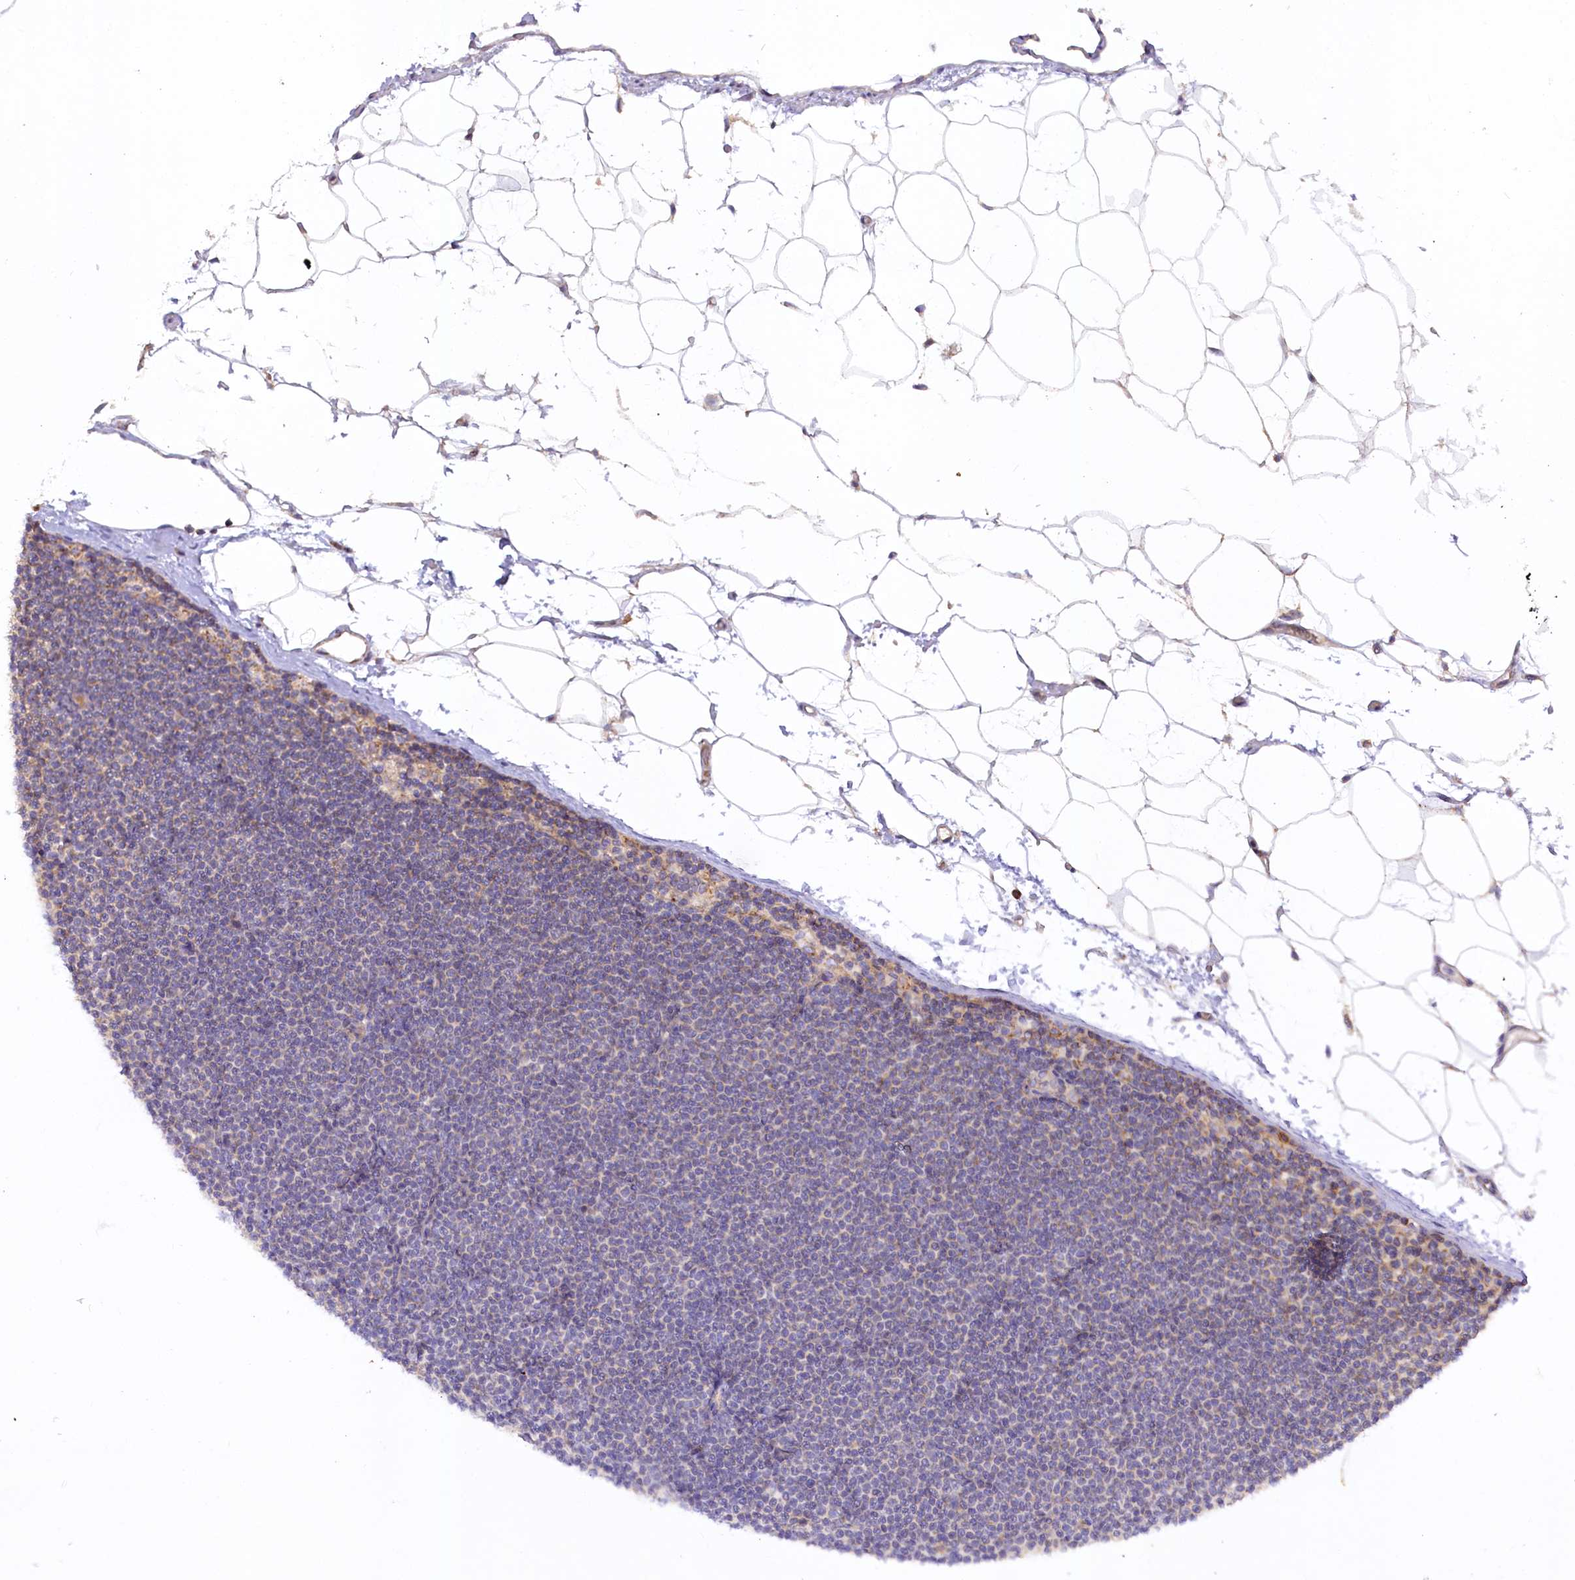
{"staining": {"intensity": "negative", "quantity": "none", "location": "none"}, "tissue": "lymphoma", "cell_type": "Tumor cells", "image_type": "cancer", "snomed": [{"axis": "morphology", "description": "Malignant lymphoma, non-Hodgkin's type, Low grade"}, {"axis": "topography", "description": "Lymph node"}], "caption": "Immunohistochemical staining of human lymphoma displays no significant staining in tumor cells. Brightfield microscopy of IHC stained with DAB (brown) and hematoxylin (blue), captured at high magnification.", "gene": "SLC6A11", "patient": {"sex": "female", "age": 53}}